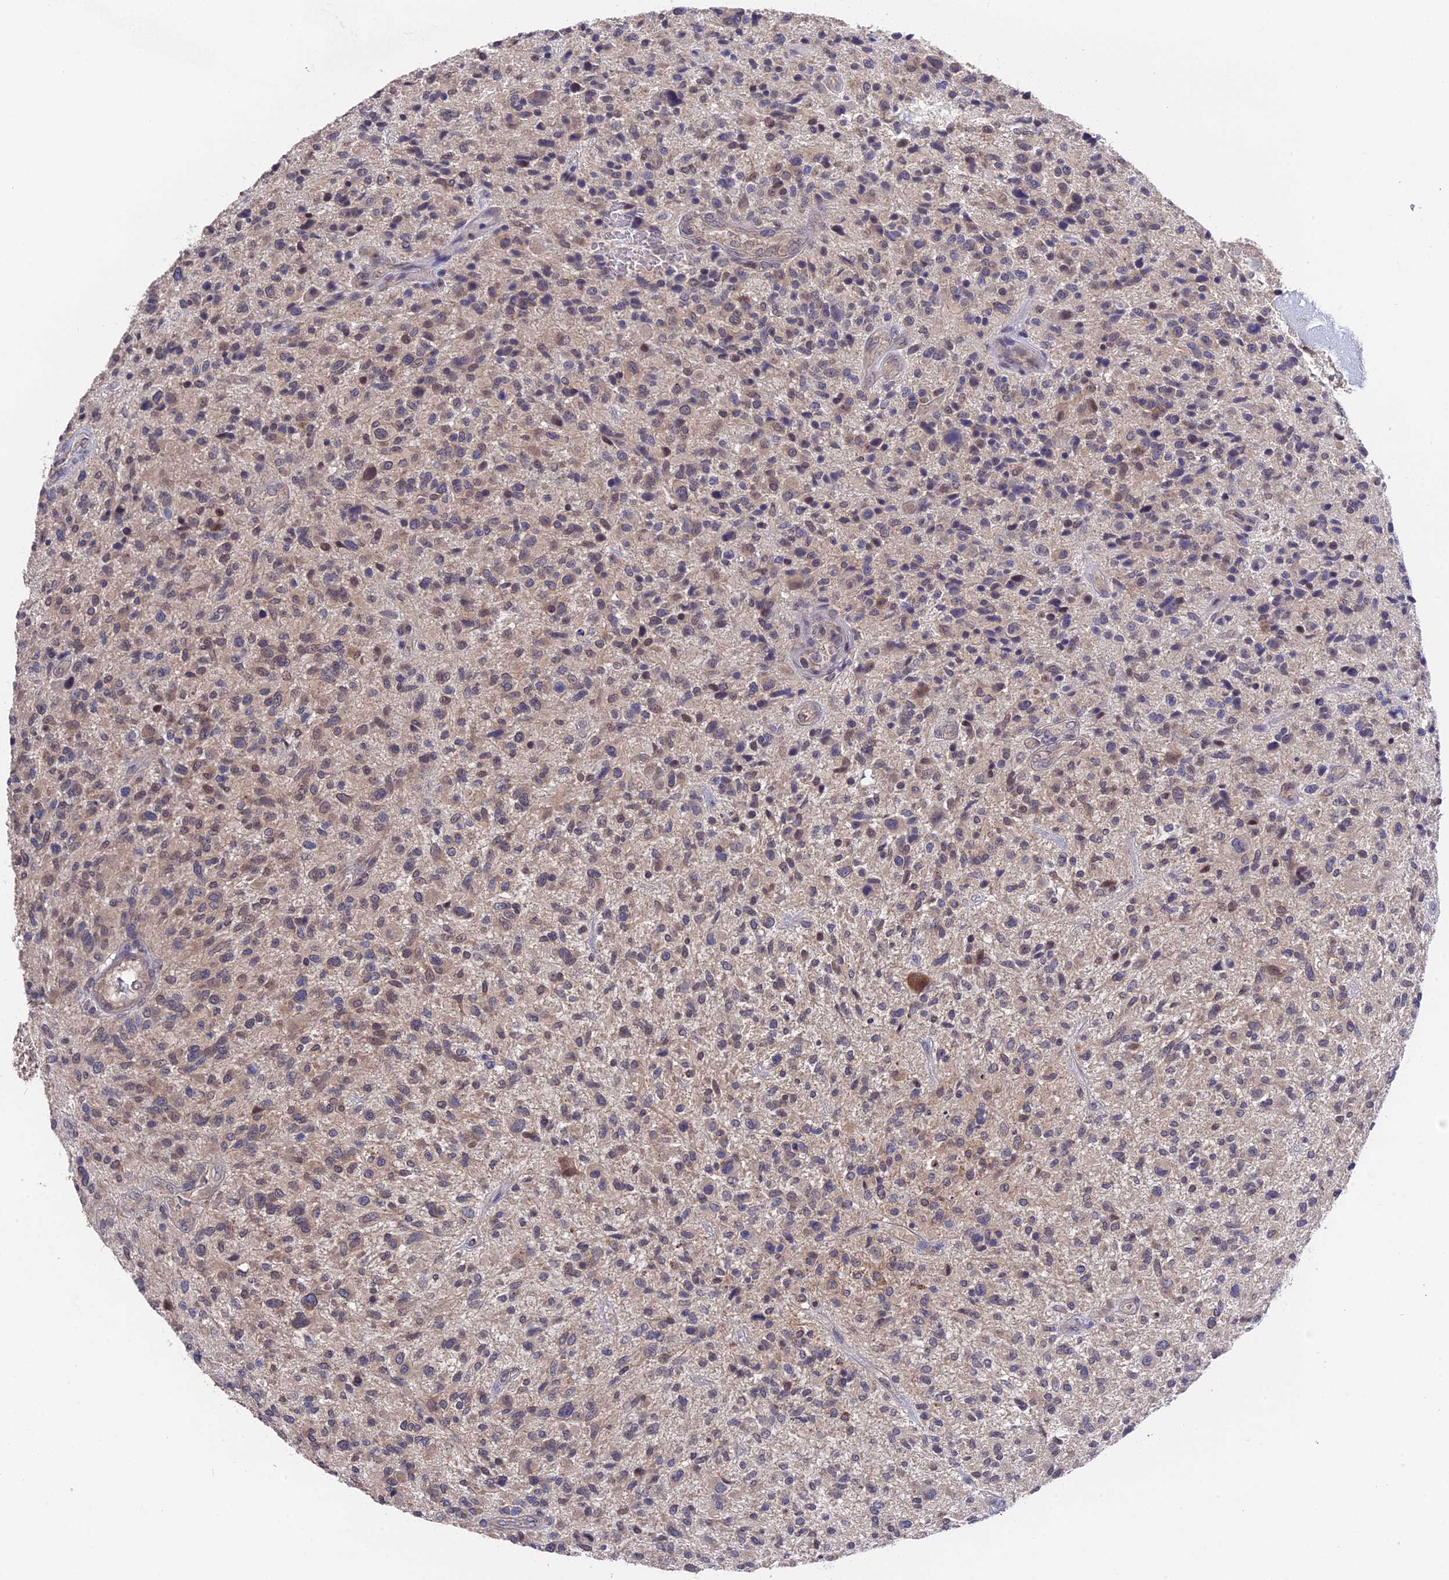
{"staining": {"intensity": "weak", "quantity": "25%-75%", "location": "cytoplasmic/membranous"}, "tissue": "glioma", "cell_type": "Tumor cells", "image_type": "cancer", "snomed": [{"axis": "morphology", "description": "Glioma, malignant, High grade"}, {"axis": "topography", "description": "Brain"}], "caption": "This is an image of IHC staining of glioma, which shows weak staining in the cytoplasmic/membranous of tumor cells.", "gene": "ZCCHC2", "patient": {"sex": "male", "age": 47}}